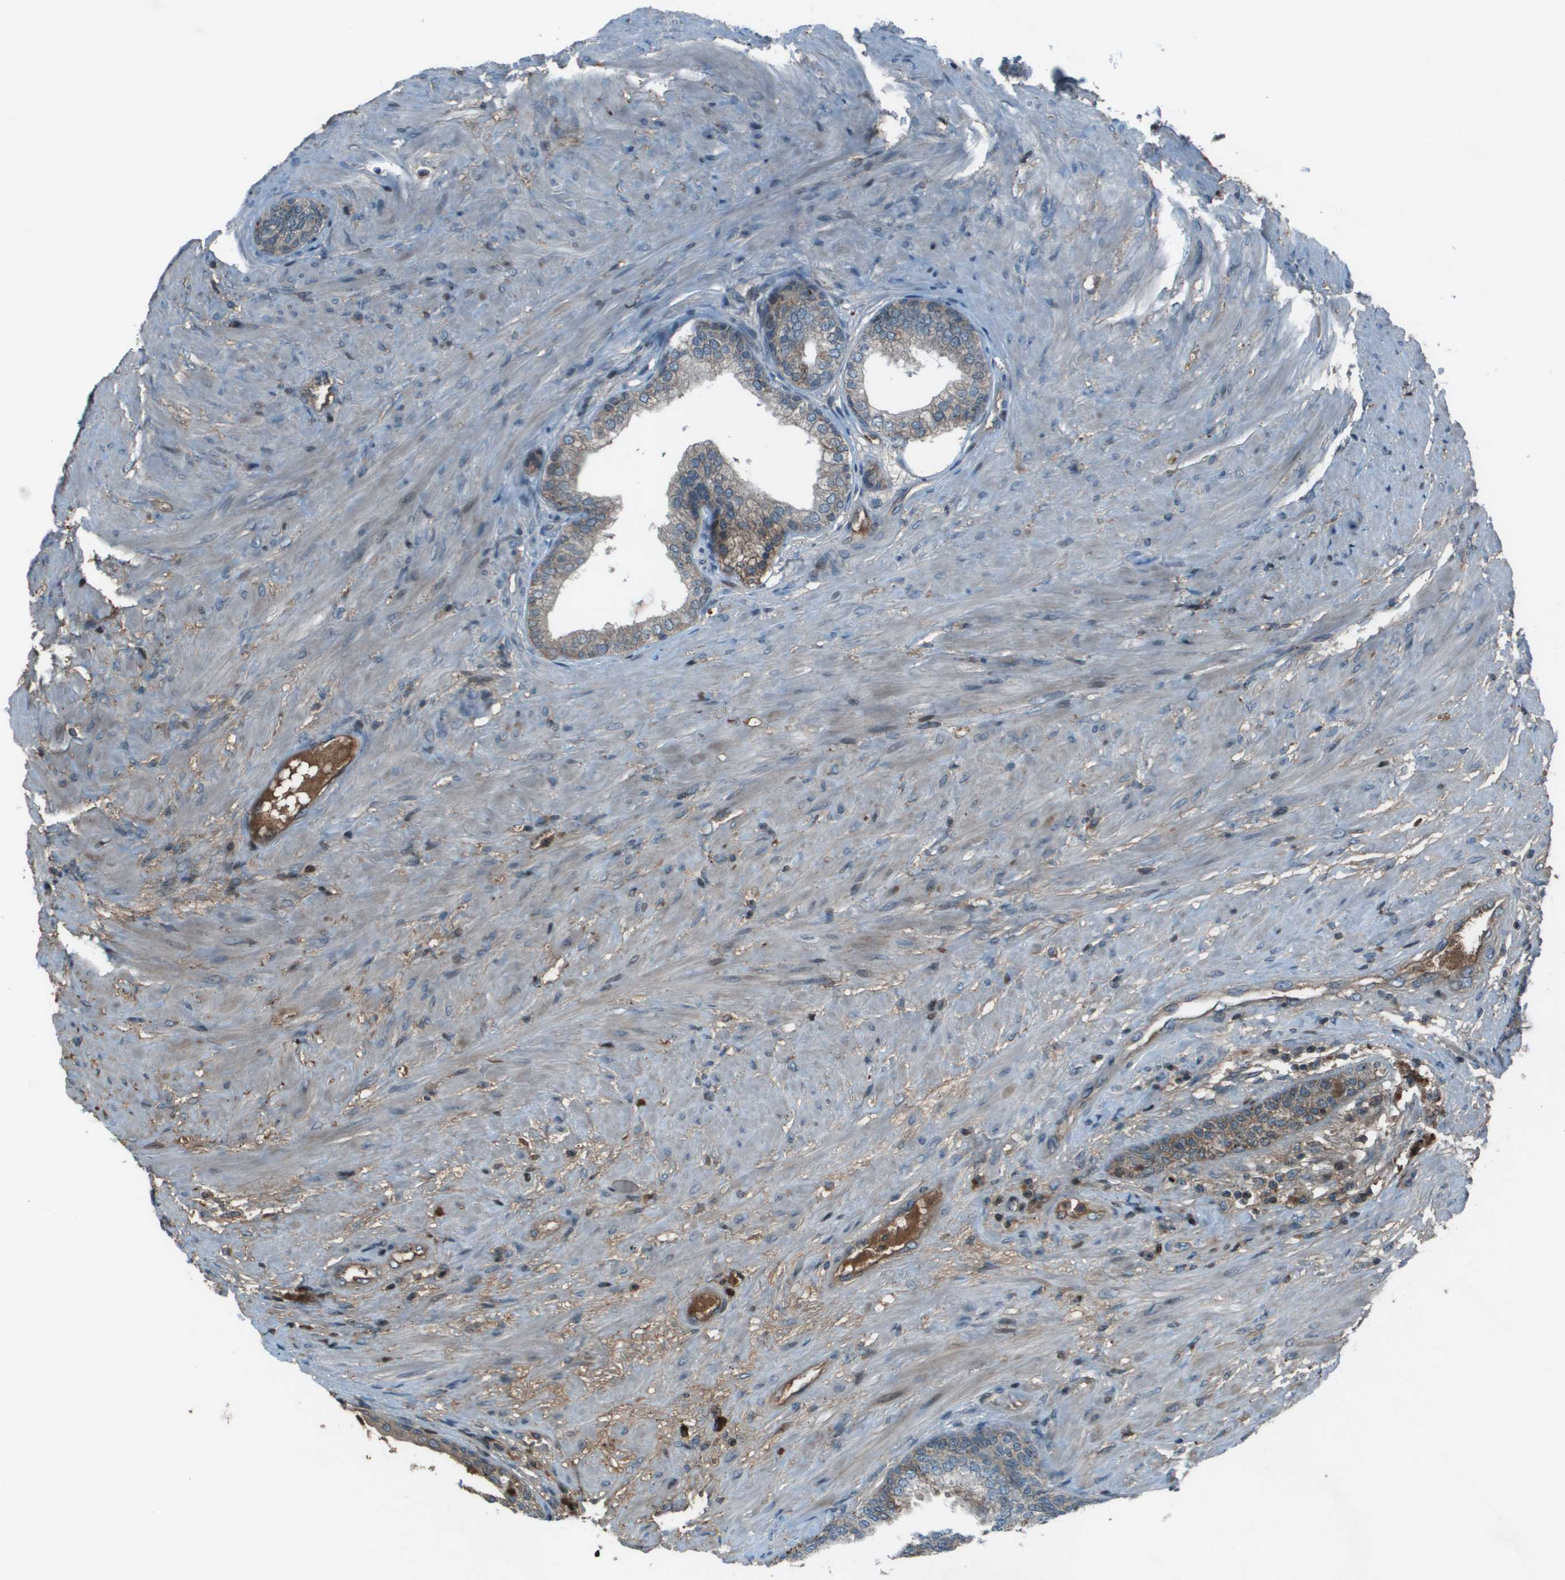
{"staining": {"intensity": "weak", "quantity": "<25%", "location": "cytoplasmic/membranous"}, "tissue": "prostate", "cell_type": "Glandular cells", "image_type": "normal", "snomed": [{"axis": "morphology", "description": "Normal tissue, NOS"}, {"axis": "topography", "description": "Prostate"}], "caption": "Histopathology image shows no protein positivity in glandular cells of normal prostate. (DAB immunohistochemistry with hematoxylin counter stain).", "gene": "CXCL12", "patient": {"sex": "male", "age": 76}}